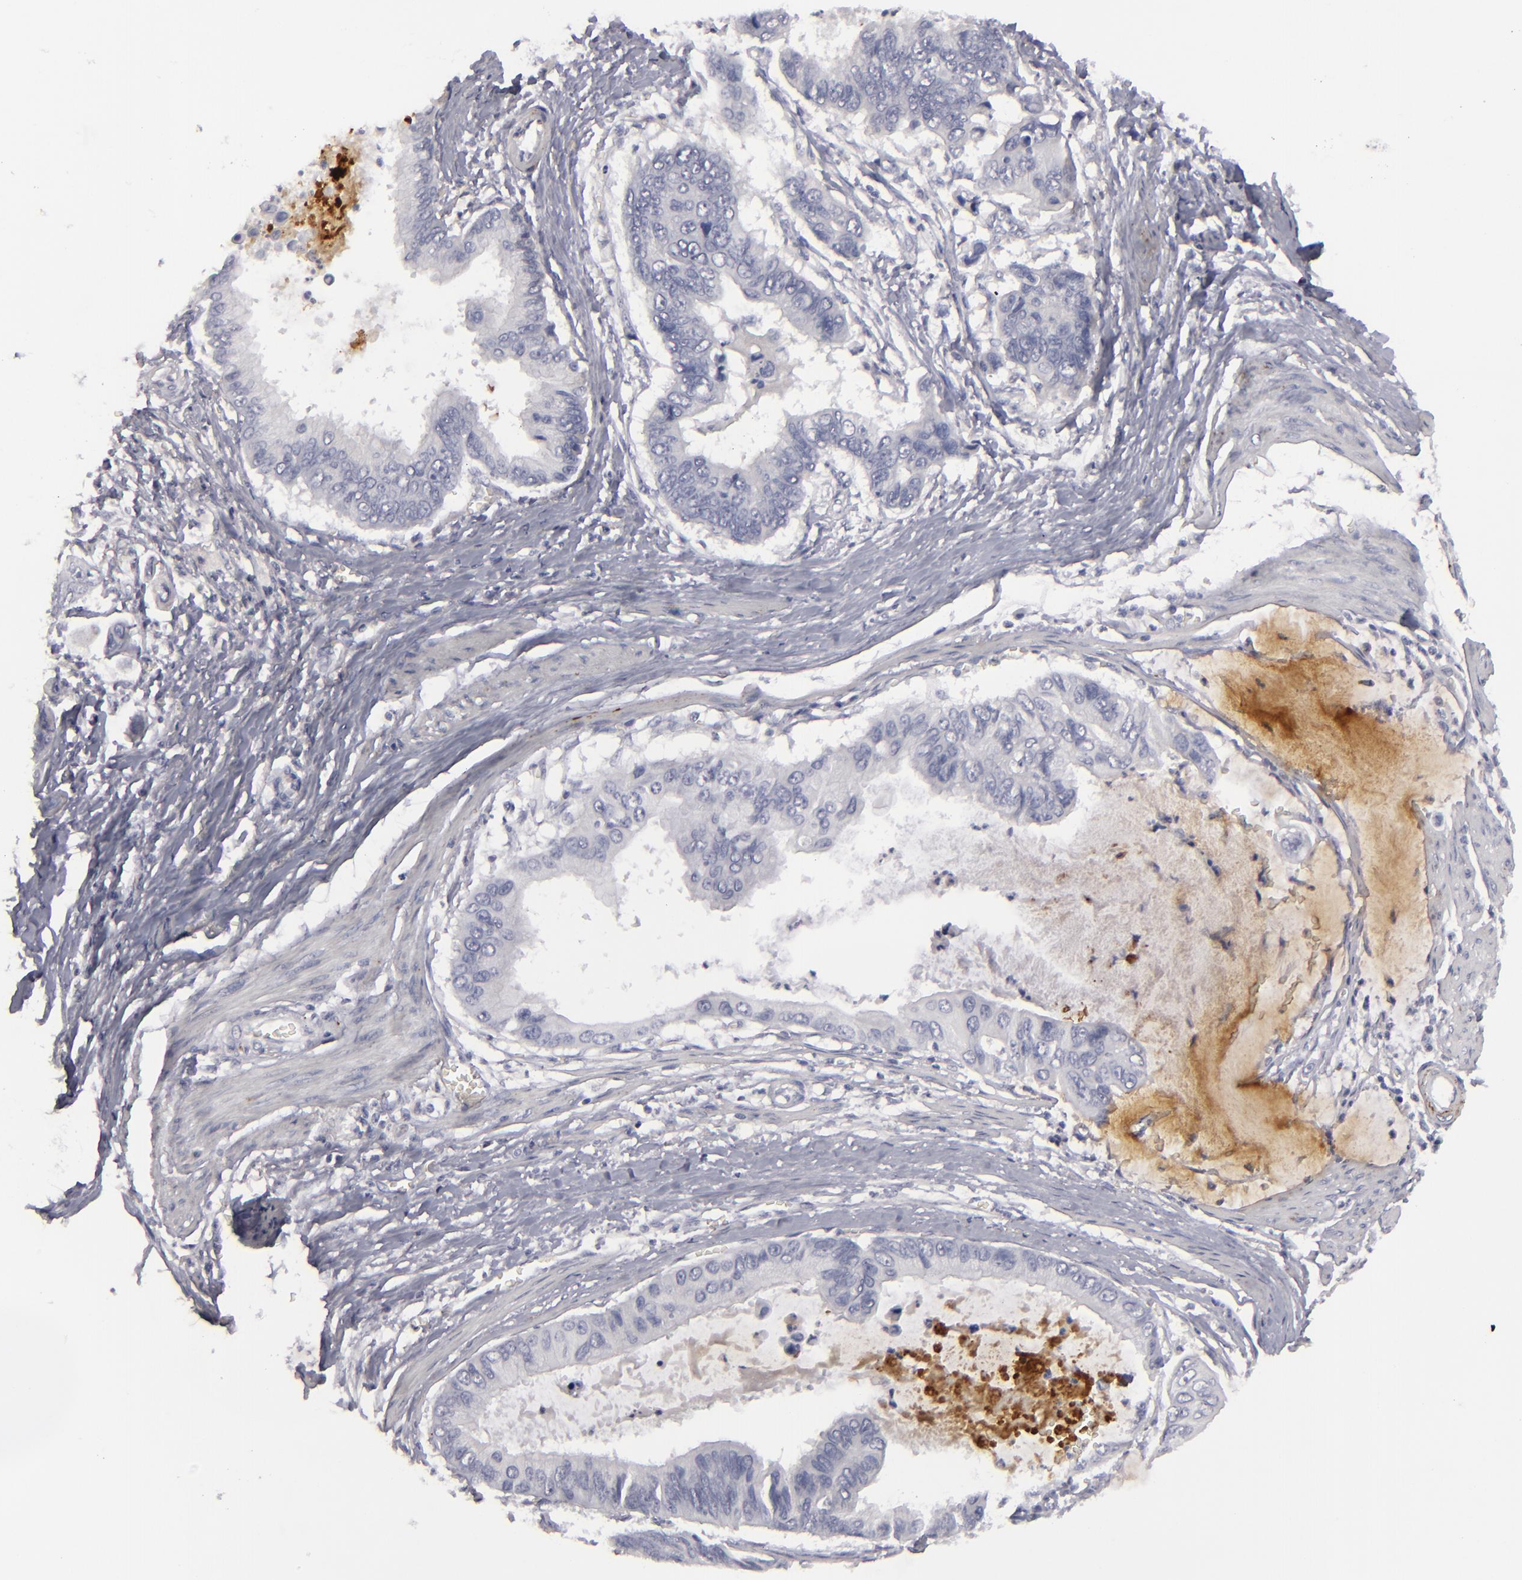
{"staining": {"intensity": "negative", "quantity": "none", "location": "none"}, "tissue": "stomach cancer", "cell_type": "Tumor cells", "image_type": "cancer", "snomed": [{"axis": "morphology", "description": "Adenocarcinoma, NOS"}, {"axis": "topography", "description": "Stomach, upper"}], "caption": "Immunohistochemical staining of human adenocarcinoma (stomach) demonstrates no significant staining in tumor cells.", "gene": "C9", "patient": {"sex": "male", "age": 80}}